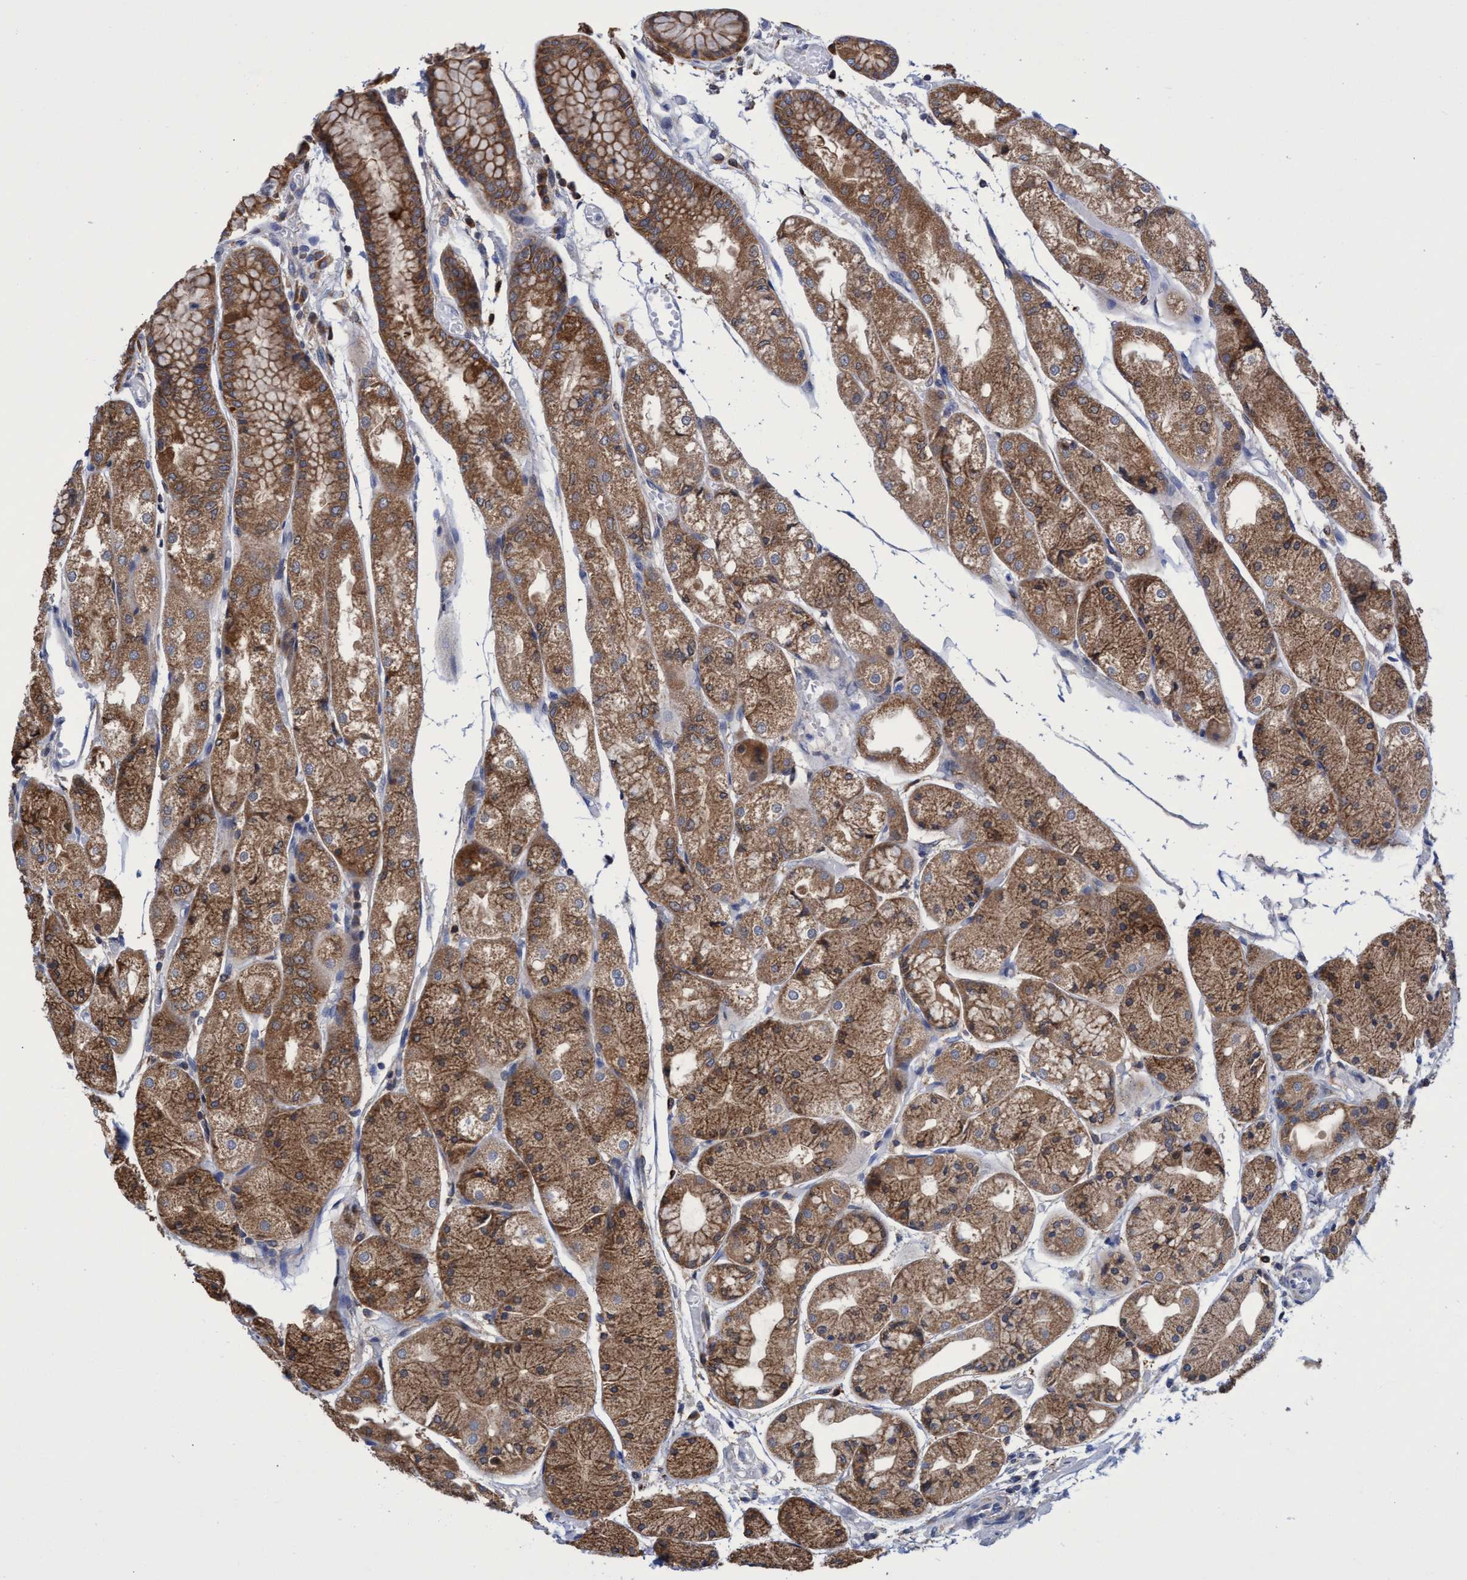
{"staining": {"intensity": "strong", "quantity": ">75%", "location": "cytoplasmic/membranous"}, "tissue": "stomach", "cell_type": "Glandular cells", "image_type": "normal", "snomed": [{"axis": "morphology", "description": "Normal tissue, NOS"}, {"axis": "topography", "description": "Stomach, upper"}], "caption": "The micrograph reveals immunohistochemical staining of benign stomach. There is strong cytoplasmic/membranous positivity is identified in about >75% of glandular cells. The protein is shown in brown color, while the nuclei are stained blue.", "gene": "CRYZ", "patient": {"sex": "male", "age": 72}}